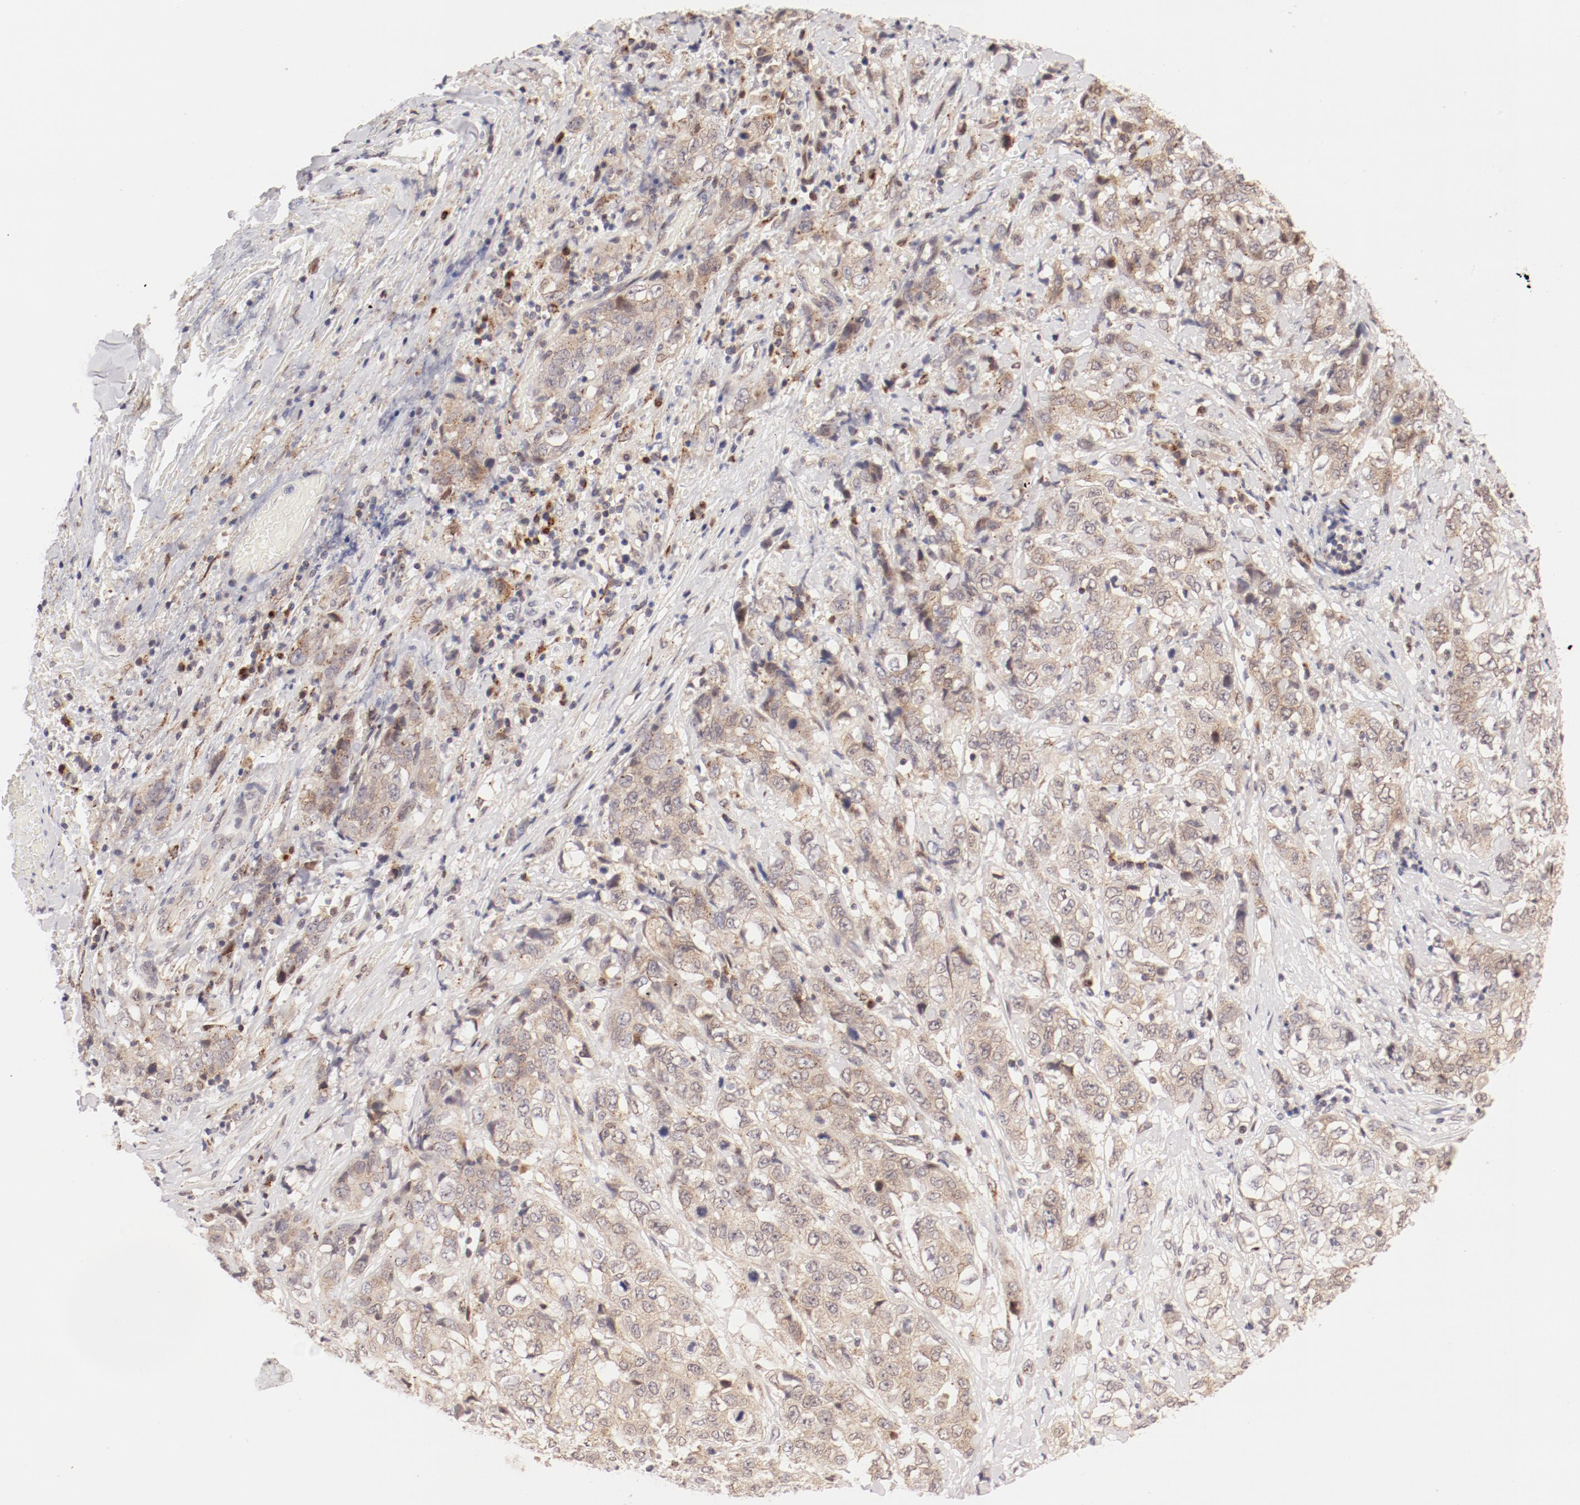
{"staining": {"intensity": "weak", "quantity": "<25%", "location": "cytoplasmic/membranous"}, "tissue": "stomach cancer", "cell_type": "Tumor cells", "image_type": "cancer", "snomed": [{"axis": "morphology", "description": "Adenocarcinoma, NOS"}, {"axis": "topography", "description": "Stomach"}], "caption": "An immunohistochemistry micrograph of adenocarcinoma (stomach) is shown. There is no staining in tumor cells of adenocarcinoma (stomach). The staining is performed using DAB brown chromogen with nuclei counter-stained in using hematoxylin.", "gene": "RPL12", "patient": {"sex": "male", "age": 48}}